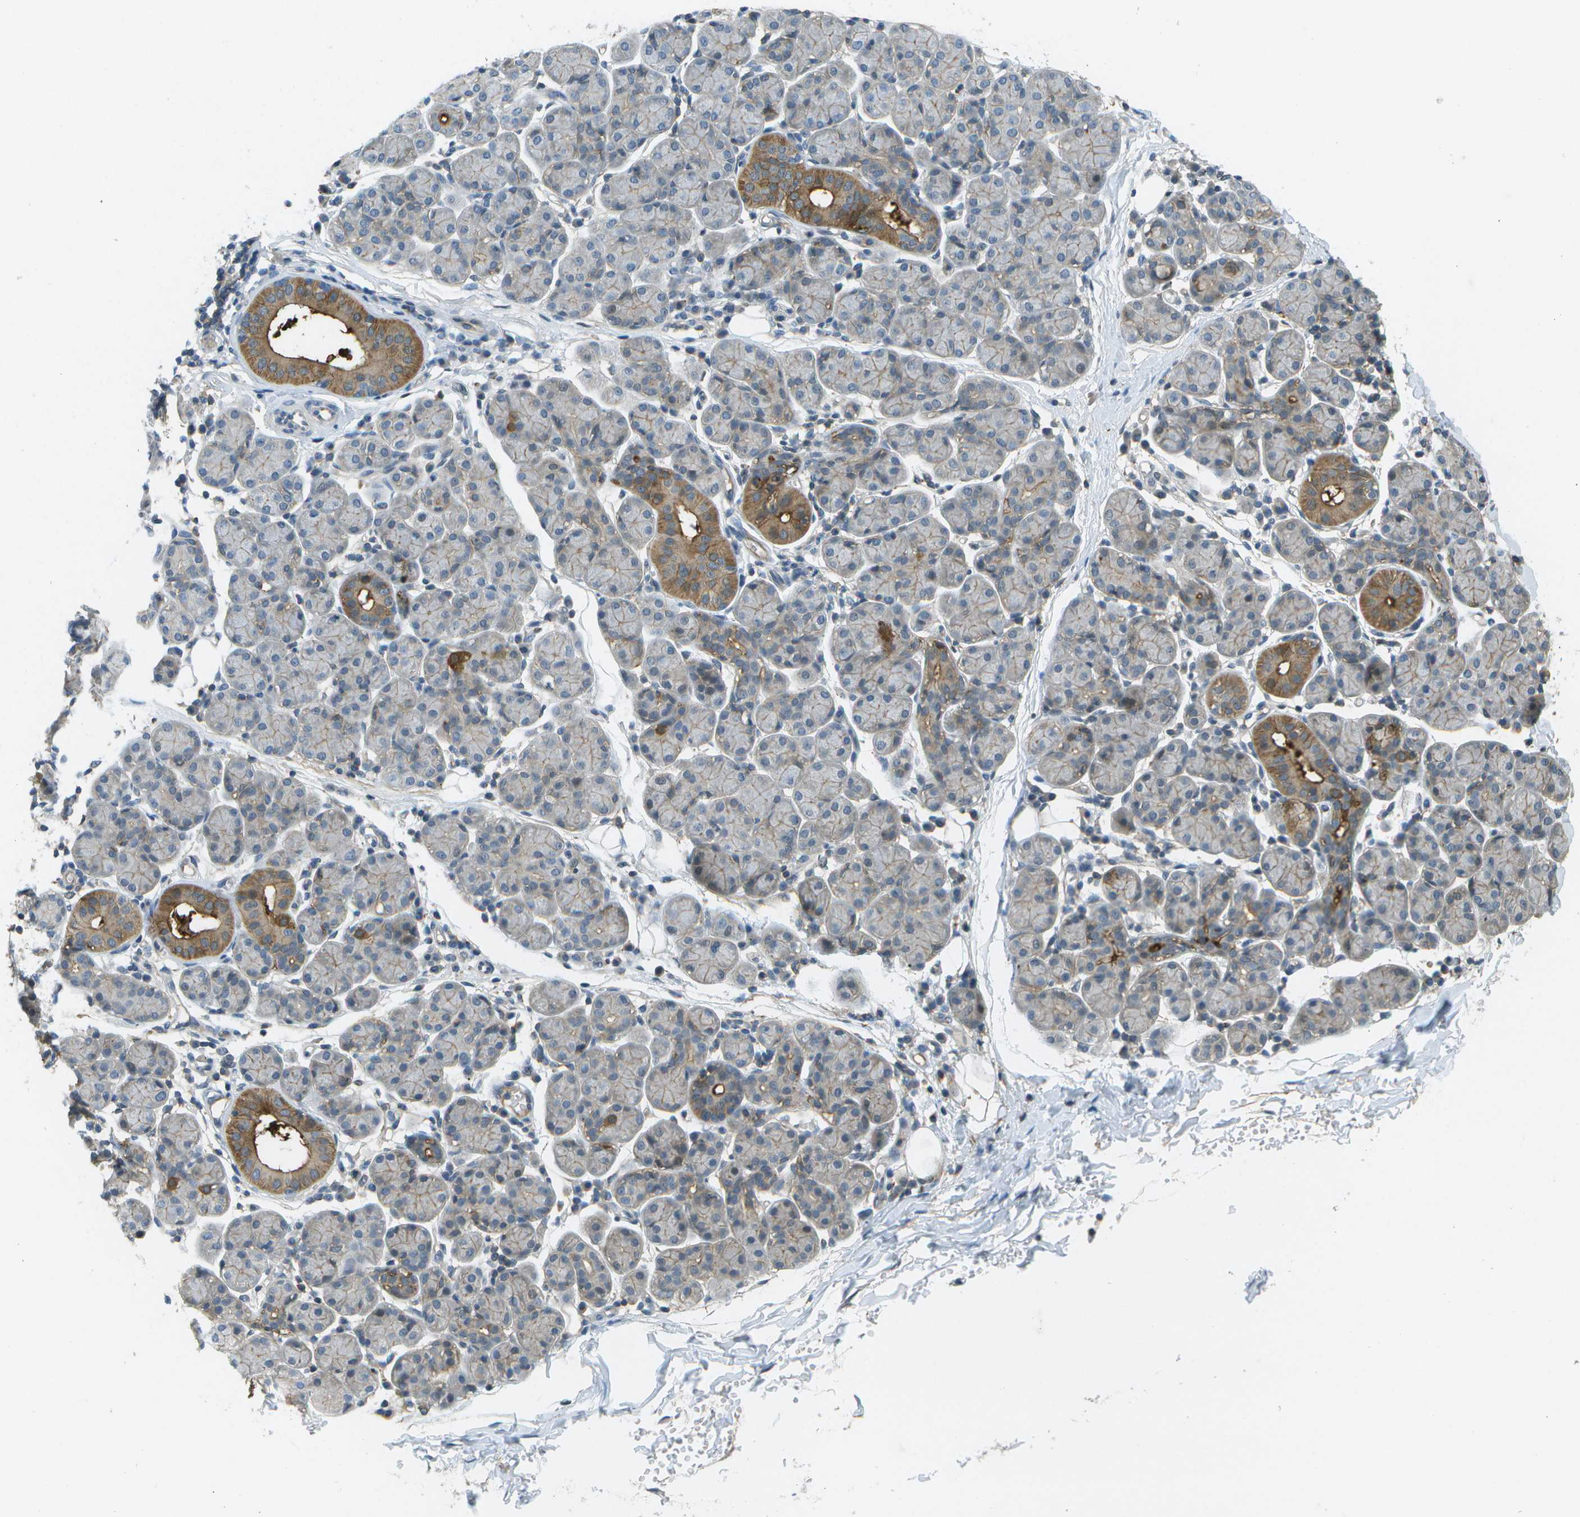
{"staining": {"intensity": "moderate", "quantity": "25%-75%", "location": "cytoplasmic/membranous"}, "tissue": "salivary gland", "cell_type": "Glandular cells", "image_type": "normal", "snomed": [{"axis": "morphology", "description": "Normal tissue, NOS"}, {"axis": "morphology", "description": "Inflammation, NOS"}, {"axis": "topography", "description": "Lymph node"}, {"axis": "topography", "description": "Salivary gland"}], "caption": "Salivary gland stained with DAB immunohistochemistry (IHC) demonstrates medium levels of moderate cytoplasmic/membranous staining in about 25%-75% of glandular cells.", "gene": "LRRC66", "patient": {"sex": "male", "age": 3}}